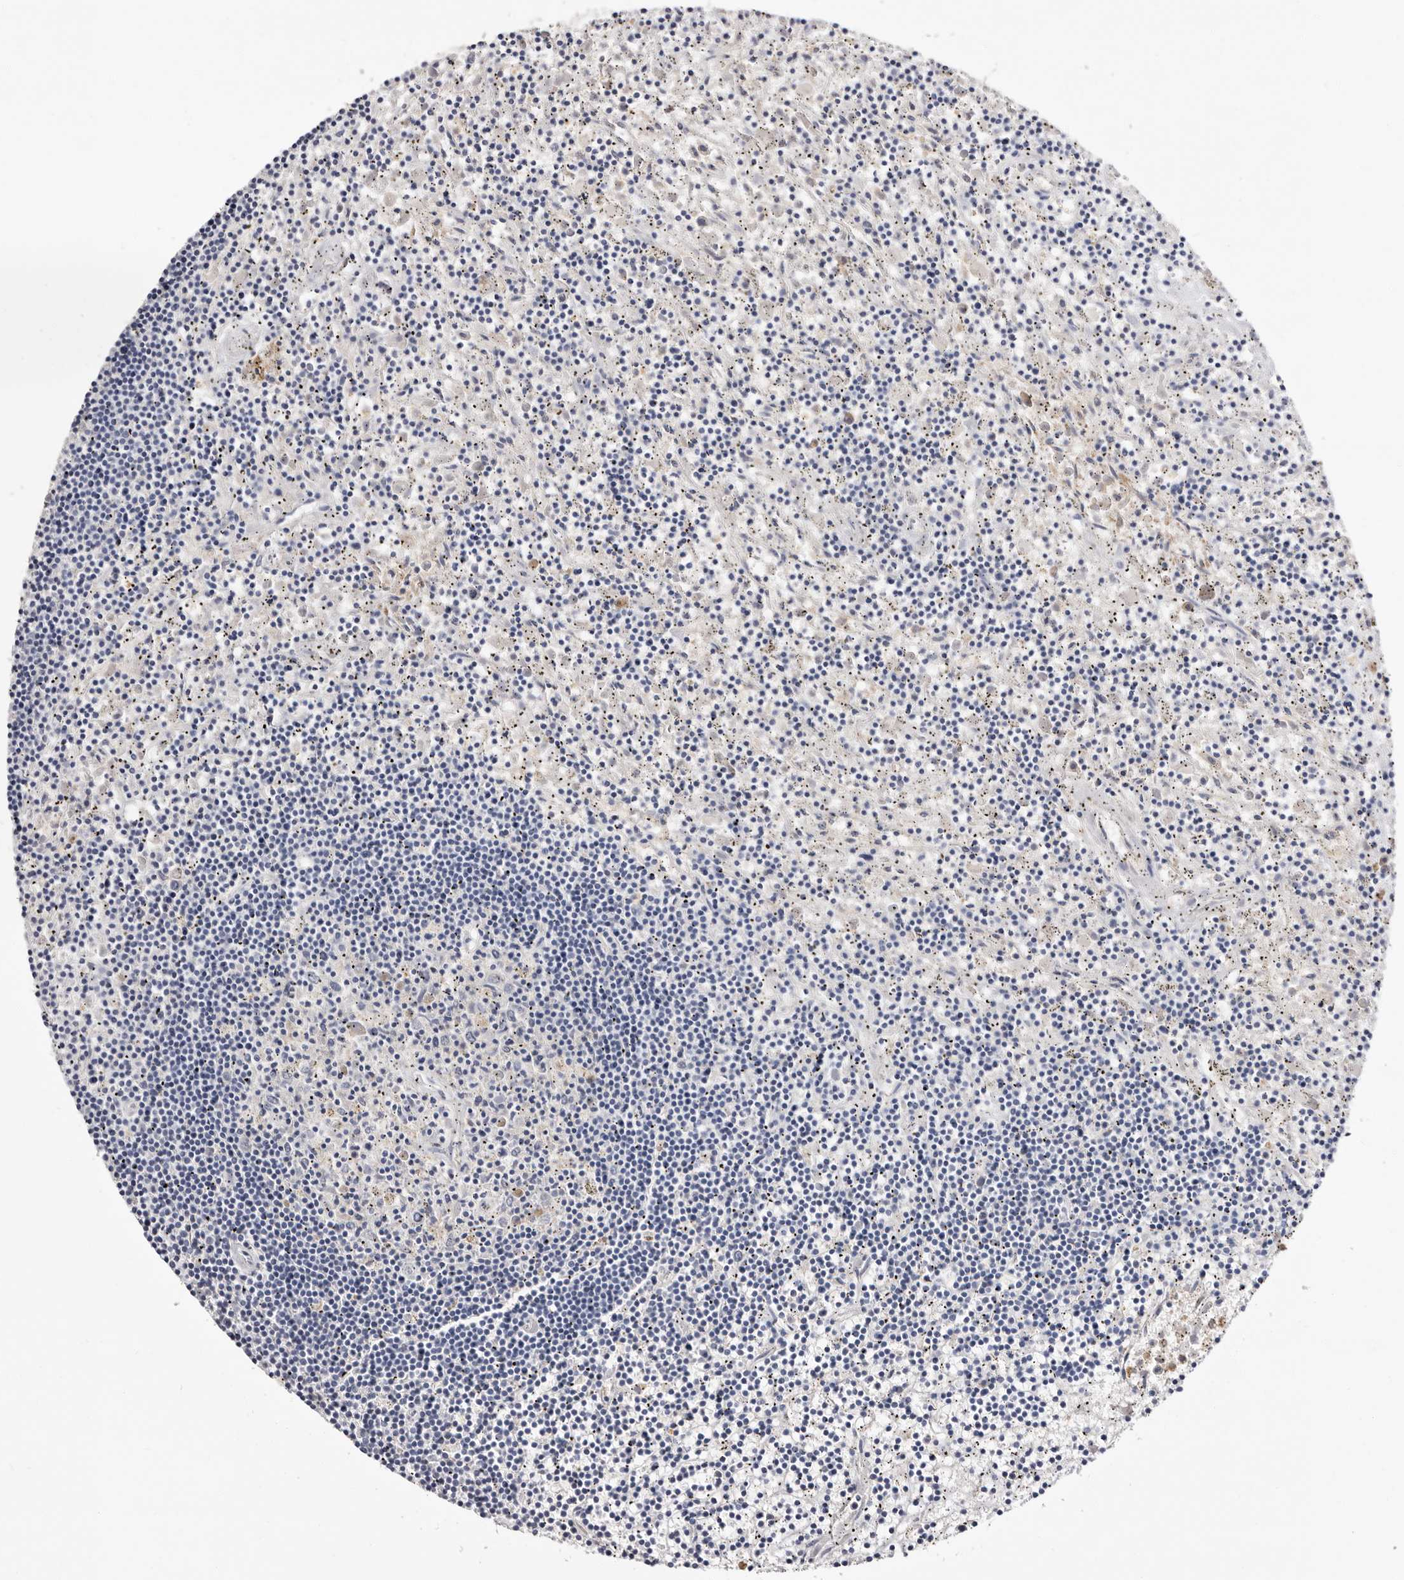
{"staining": {"intensity": "negative", "quantity": "none", "location": "none"}, "tissue": "lymphoma", "cell_type": "Tumor cells", "image_type": "cancer", "snomed": [{"axis": "morphology", "description": "Malignant lymphoma, non-Hodgkin's type, Low grade"}, {"axis": "topography", "description": "Spleen"}], "caption": "Immunohistochemistry (IHC) micrograph of neoplastic tissue: human low-grade malignant lymphoma, non-Hodgkin's type stained with DAB displays no significant protein expression in tumor cells. The staining is performed using DAB brown chromogen with nuclei counter-stained in using hematoxylin.", "gene": "LMLN", "patient": {"sex": "male", "age": 76}}